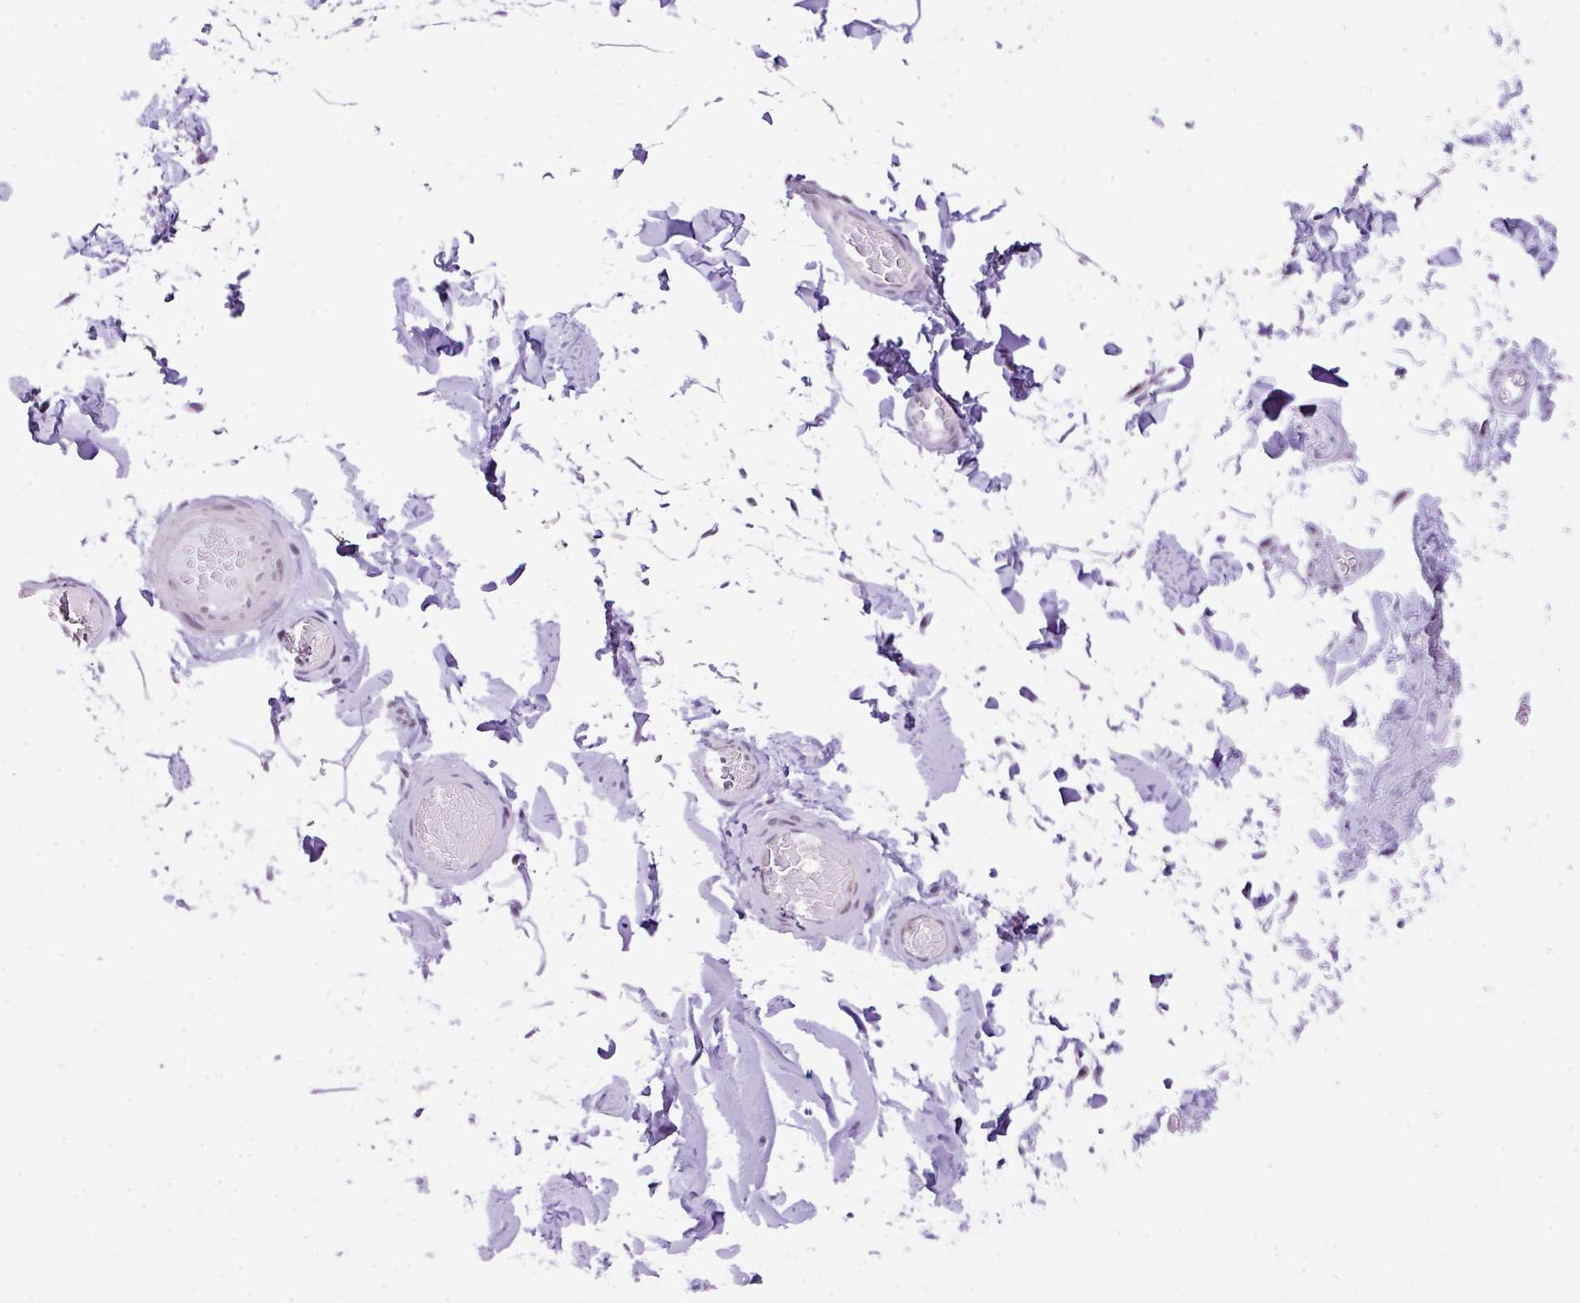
{"staining": {"intensity": "negative", "quantity": "none", "location": "none"}, "tissue": "adipose tissue", "cell_type": "Adipocytes", "image_type": "normal", "snomed": [{"axis": "morphology", "description": "Normal tissue, NOS"}, {"axis": "topography", "description": "Soft tissue"}, {"axis": "topography", "description": "Adipose tissue"}, {"axis": "topography", "description": "Vascular tissue"}, {"axis": "topography", "description": "Peripheral nerve tissue"}], "caption": "Adipocytes are negative for protein expression in benign human adipose tissue. Brightfield microscopy of immunohistochemistry (IHC) stained with DAB (3,3'-diaminobenzidine) (brown) and hematoxylin (blue), captured at high magnification.", "gene": "CCDC137", "patient": {"sex": "male", "age": 46}}